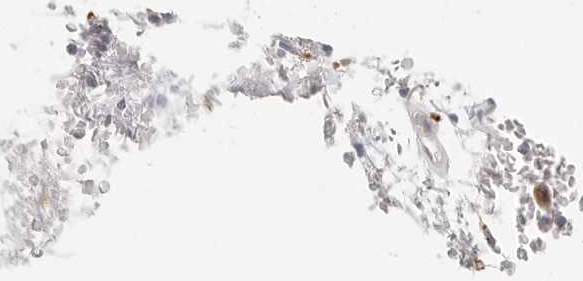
{"staining": {"intensity": "negative", "quantity": "none", "location": "none"}, "tissue": "bronchus", "cell_type": "Respiratory epithelial cells", "image_type": "normal", "snomed": [{"axis": "morphology", "description": "Normal tissue, NOS"}, {"axis": "topography", "description": "Cartilage tissue"}, {"axis": "topography", "description": "Bronchus"}], "caption": "High magnification brightfield microscopy of benign bronchus stained with DAB (3,3'-diaminobenzidine) (brown) and counterstained with hematoxylin (blue): respiratory epithelial cells show no significant expression. (DAB immunohistochemistry visualized using brightfield microscopy, high magnification).", "gene": "RNASET2", "patient": {"sex": "female", "age": 73}}